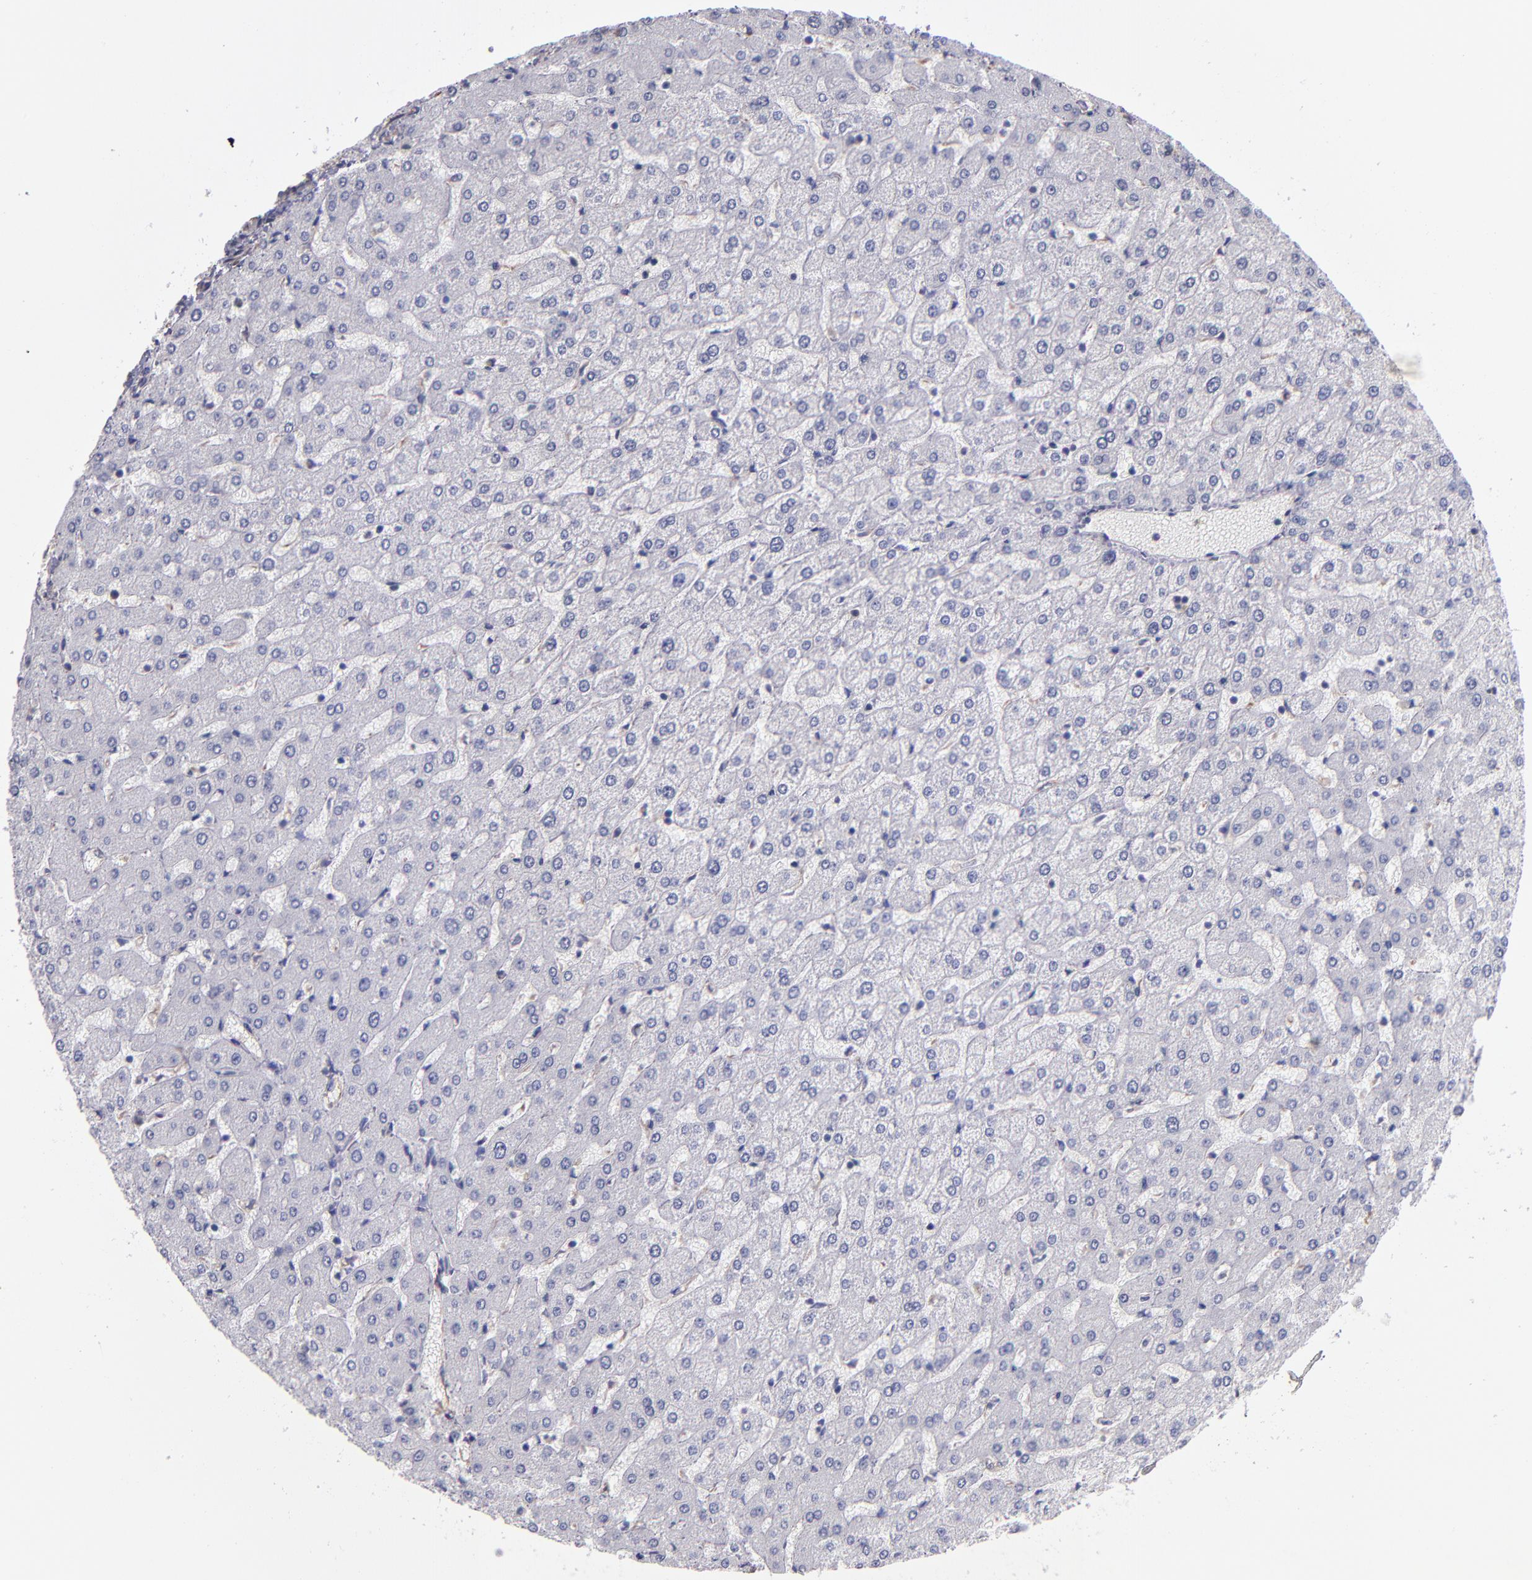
{"staining": {"intensity": "negative", "quantity": "none", "location": "none"}, "tissue": "liver", "cell_type": "Cholangiocytes", "image_type": "normal", "snomed": [{"axis": "morphology", "description": "Normal tissue, NOS"}, {"axis": "morphology", "description": "Fibrosis, NOS"}, {"axis": "topography", "description": "Liver"}], "caption": "This is an immunohistochemistry histopathology image of benign human liver. There is no expression in cholangiocytes.", "gene": "ABCC1", "patient": {"sex": "female", "age": 29}}